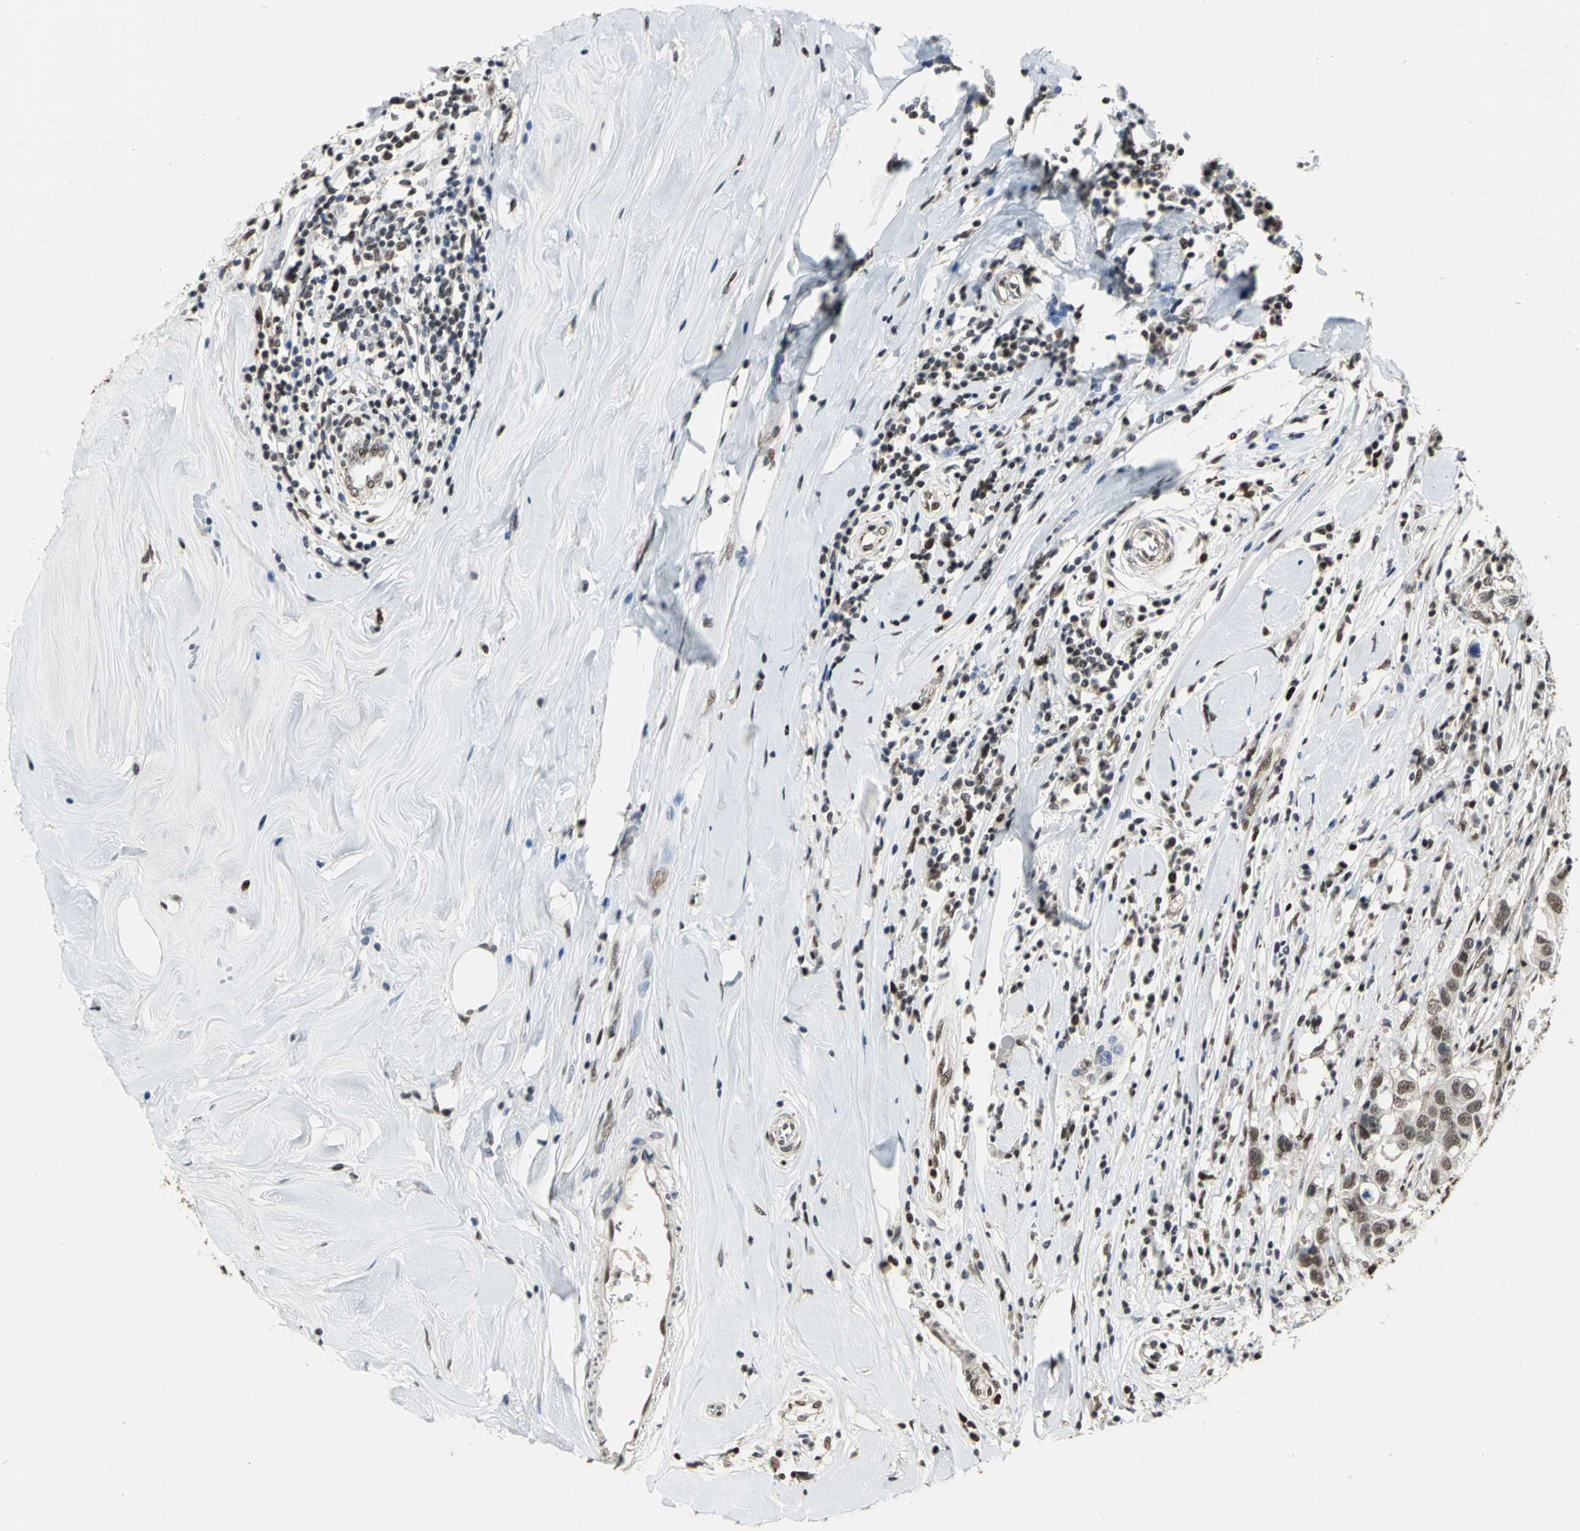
{"staining": {"intensity": "strong", "quantity": ">75%", "location": "nuclear"}, "tissue": "breast cancer", "cell_type": "Tumor cells", "image_type": "cancer", "snomed": [{"axis": "morphology", "description": "Duct carcinoma"}, {"axis": "topography", "description": "Breast"}], "caption": "The image displays staining of infiltrating ductal carcinoma (breast), revealing strong nuclear protein staining (brown color) within tumor cells.", "gene": "CCDC88C", "patient": {"sex": "female", "age": 27}}